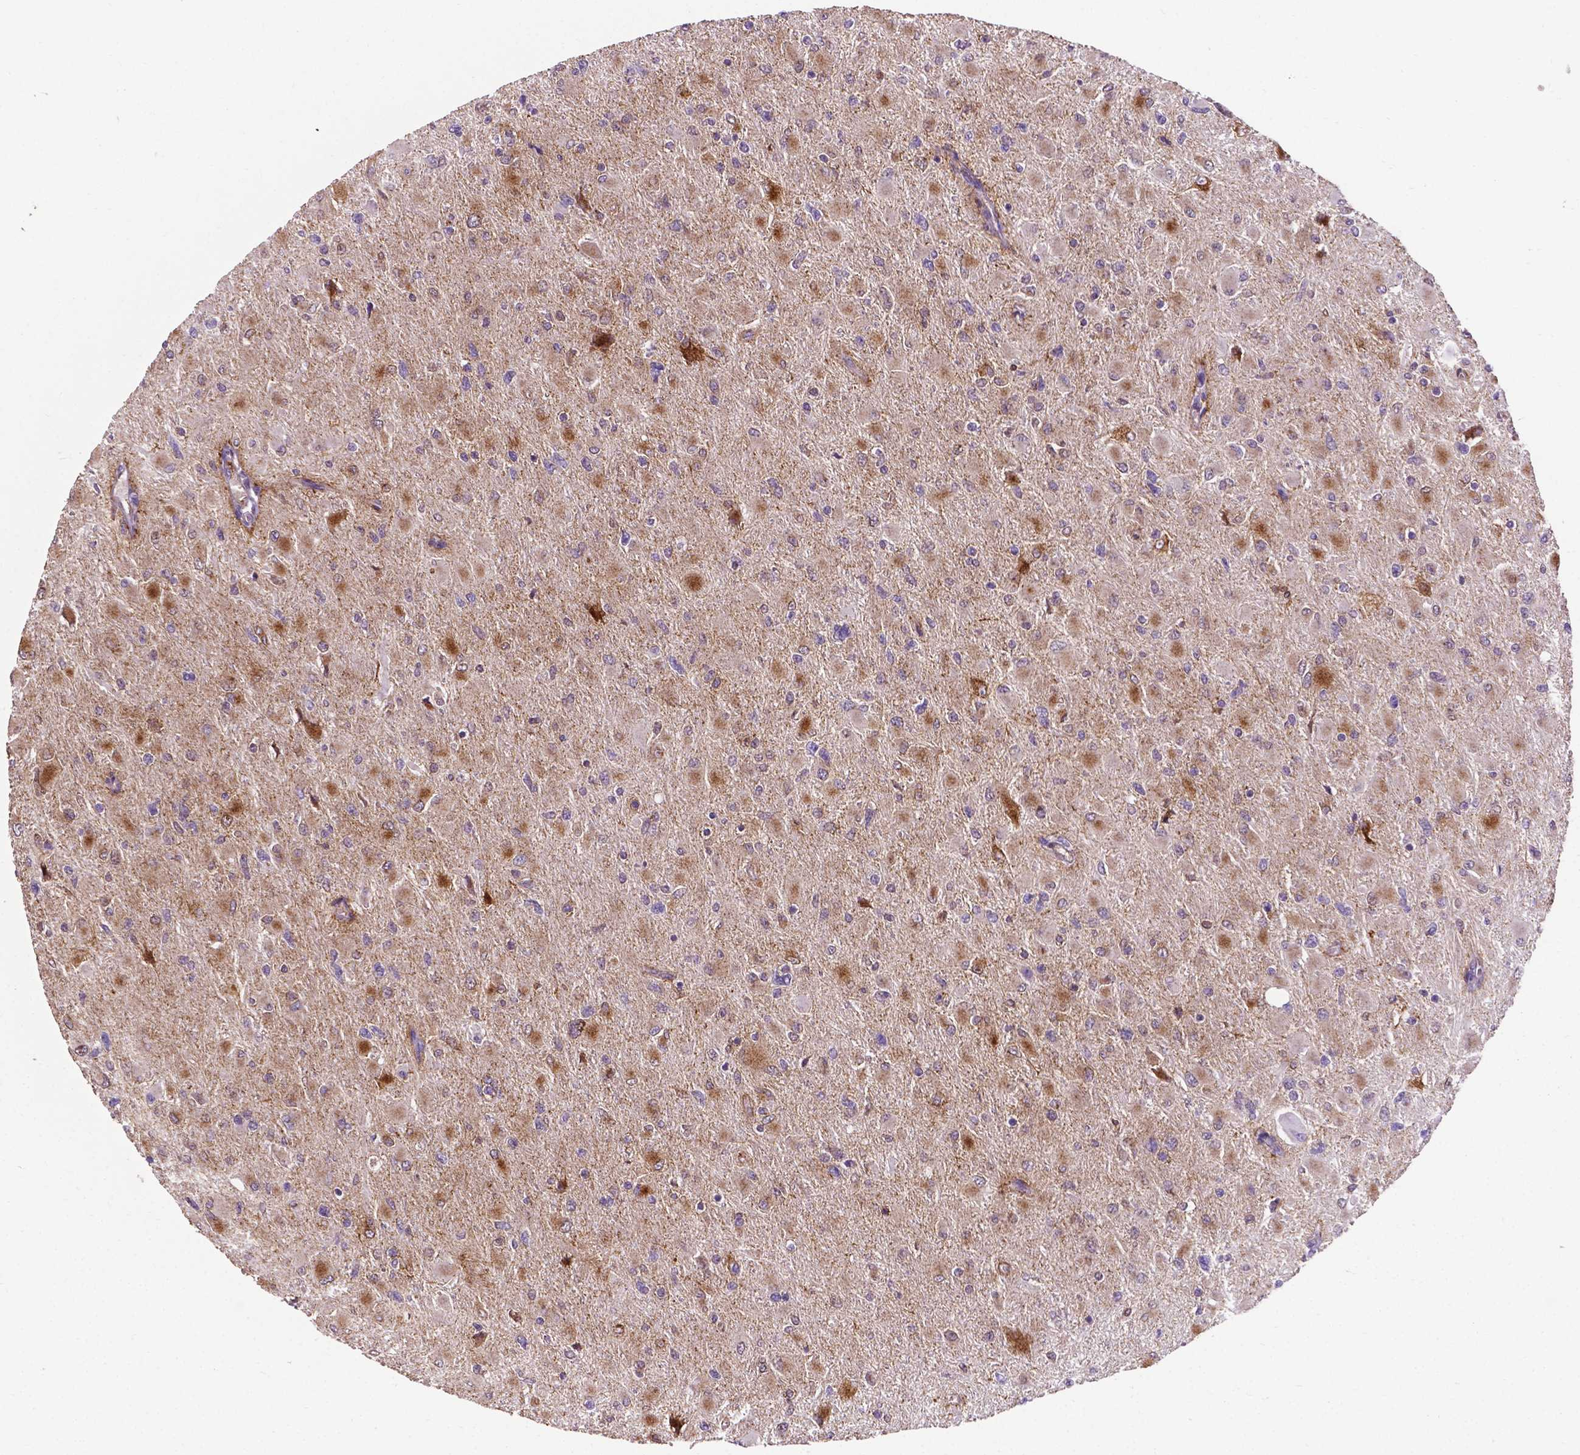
{"staining": {"intensity": "moderate", "quantity": ">75%", "location": "cytoplasmic/membranous"}, "tissue": "glioma", "cell_type": "Tumor cells", "image_type": "cancer", "snomed": [{"axis": "morphology", "description": "Glioma, malignant, High grade"}, {"axis": "topography", "description": "Cerebral cortex"}], "caption": "Immunohistochemical staining of malignant glioma (high-grade) reveals moderate cytoplasmic/membranous protein expression in approximately >75% of tumor cells.", "gene": "APOE", "patient": {"sex": "female", "age": 36}}